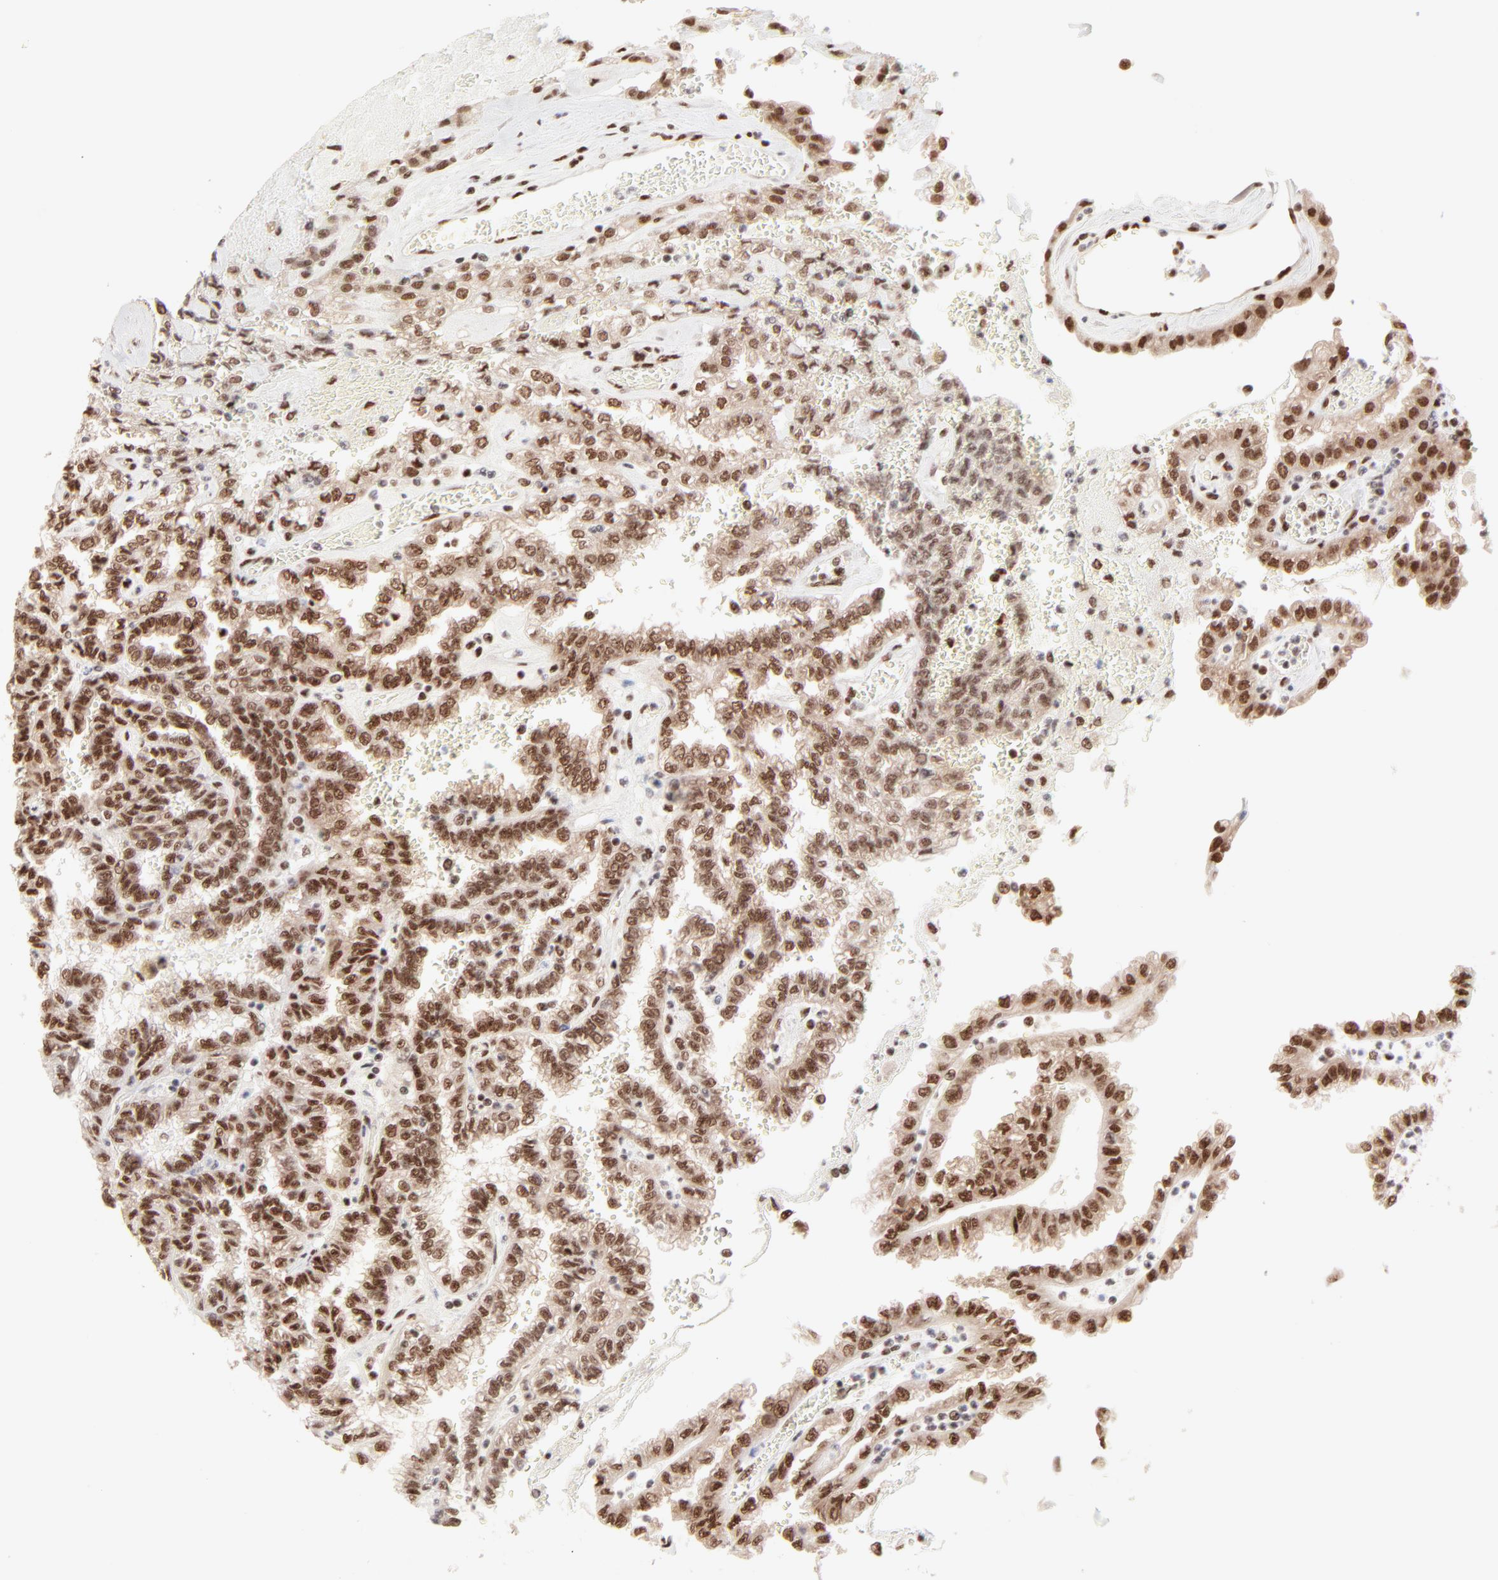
{"staining": {"intensity": "strong", "quantity": ">75%", "location": "nuclear"}, "tissue": "renal cancer", "cell_type": "Tumor cells", "image_type": "cancer", "snomed": [{"axis": "morphology", "description": "Inflammation, NOS"}, {"axis": "morphology", "description": "Adenocarcinoma, NOS"}, {"axis": "topography", "description": "Kidney"}], "caption": "Strong nuclear protein expression is present in about >75% of tumor cells in renal cancer.", "gene": "TARDBP", "patient": {"sex": "male", "age": 68}}